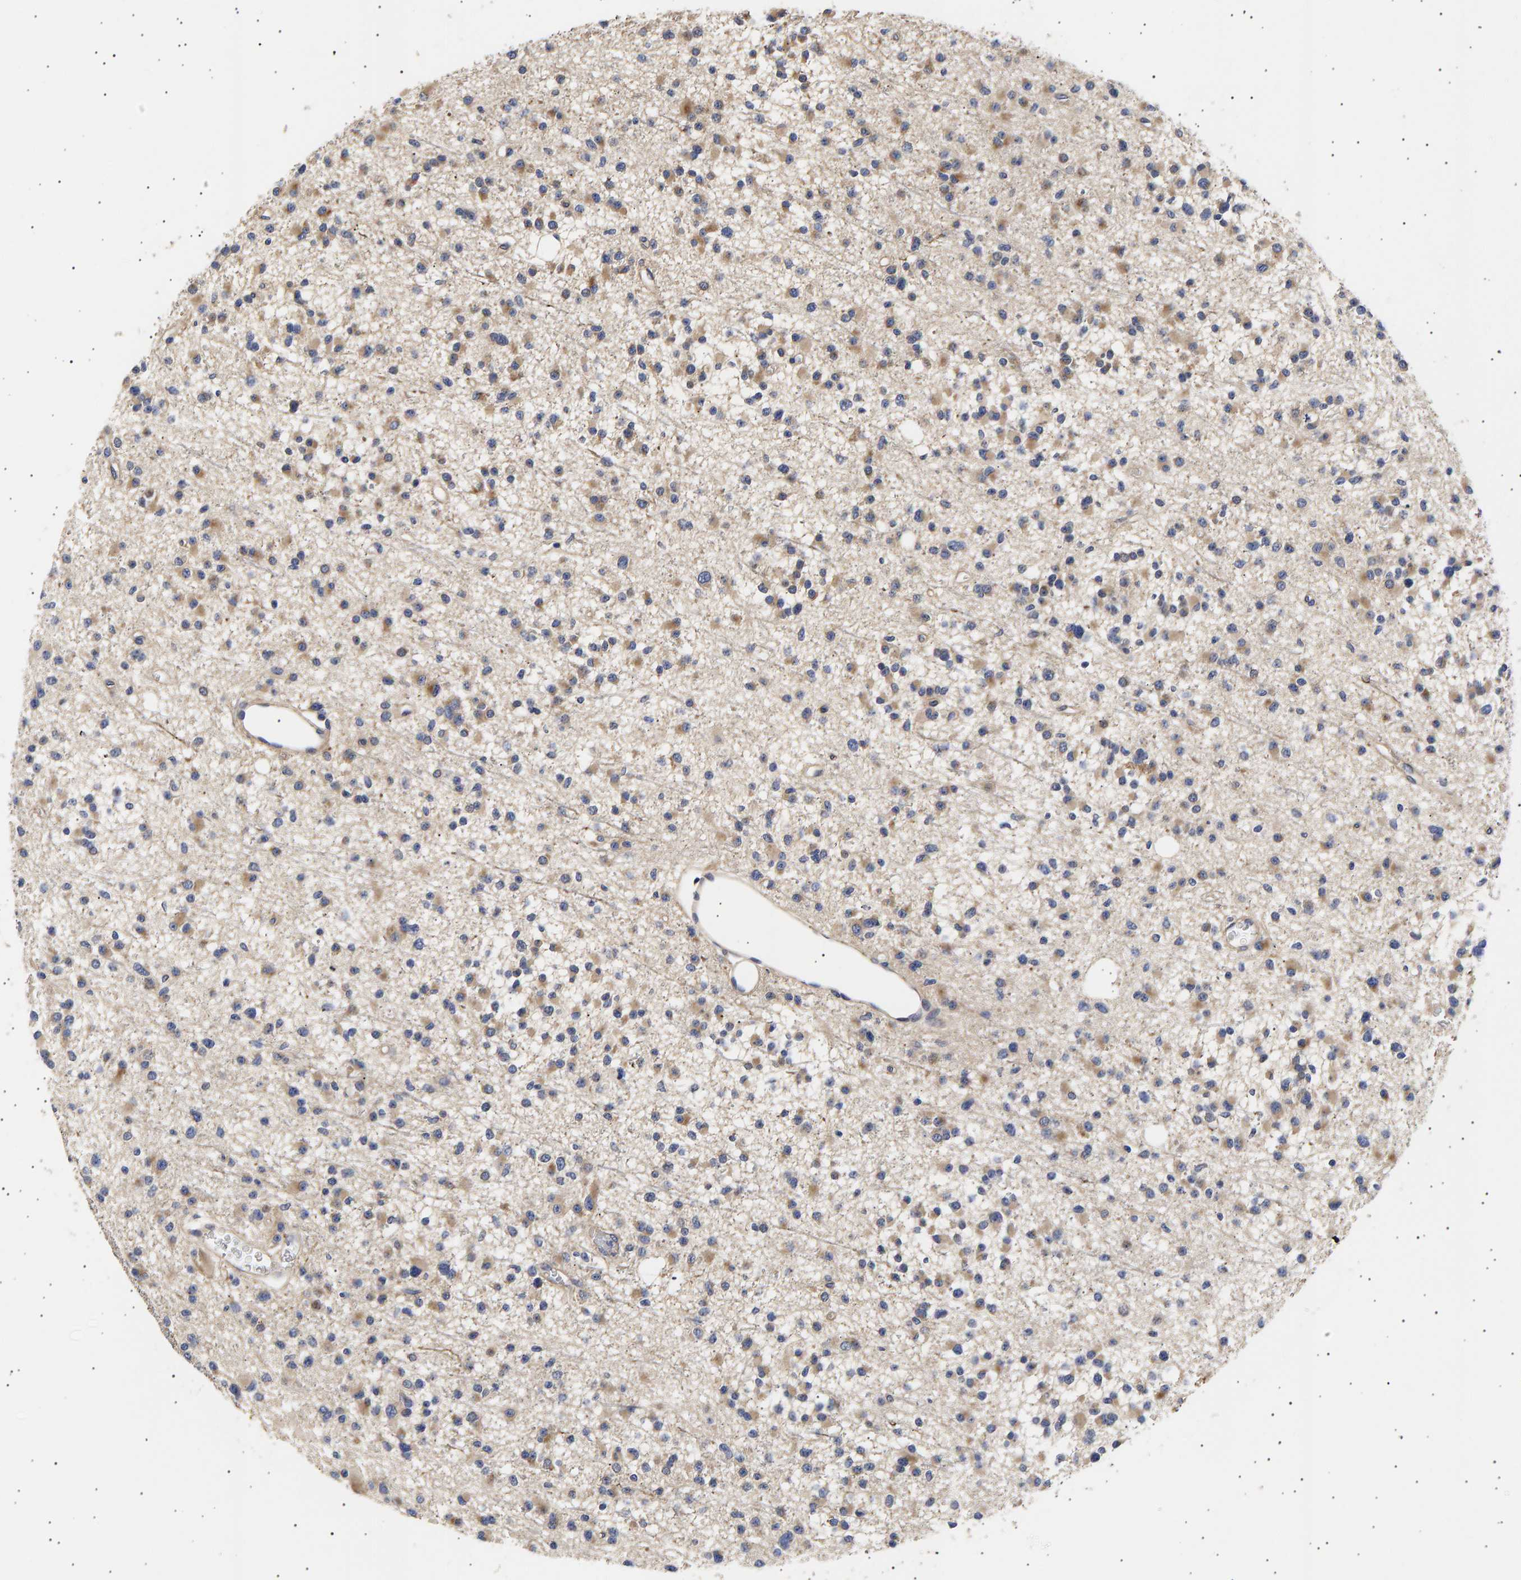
{"staining": {"intensity": "weak", "quantity": ">75%", "location": "cytoplasmic/membranous"}, "tissue": "glioma", "cell_type": "Tumor cells", "image_type": "cancer", "snomed": [{"axis": "morphology", "description": "Glioma, malignant, Low grade"}, {"axis": "topography", "description": "Brain"}], "caption": "Protein staining of glioma tissue shows weak cytoplasmic/membranous staining in approximately >75% of tumor cells. (brown staining indicates protein expression, while blue staining denotes nuclei).", "gene": "ANKRD40", "patient": {"sex": "female", "age": 22}}